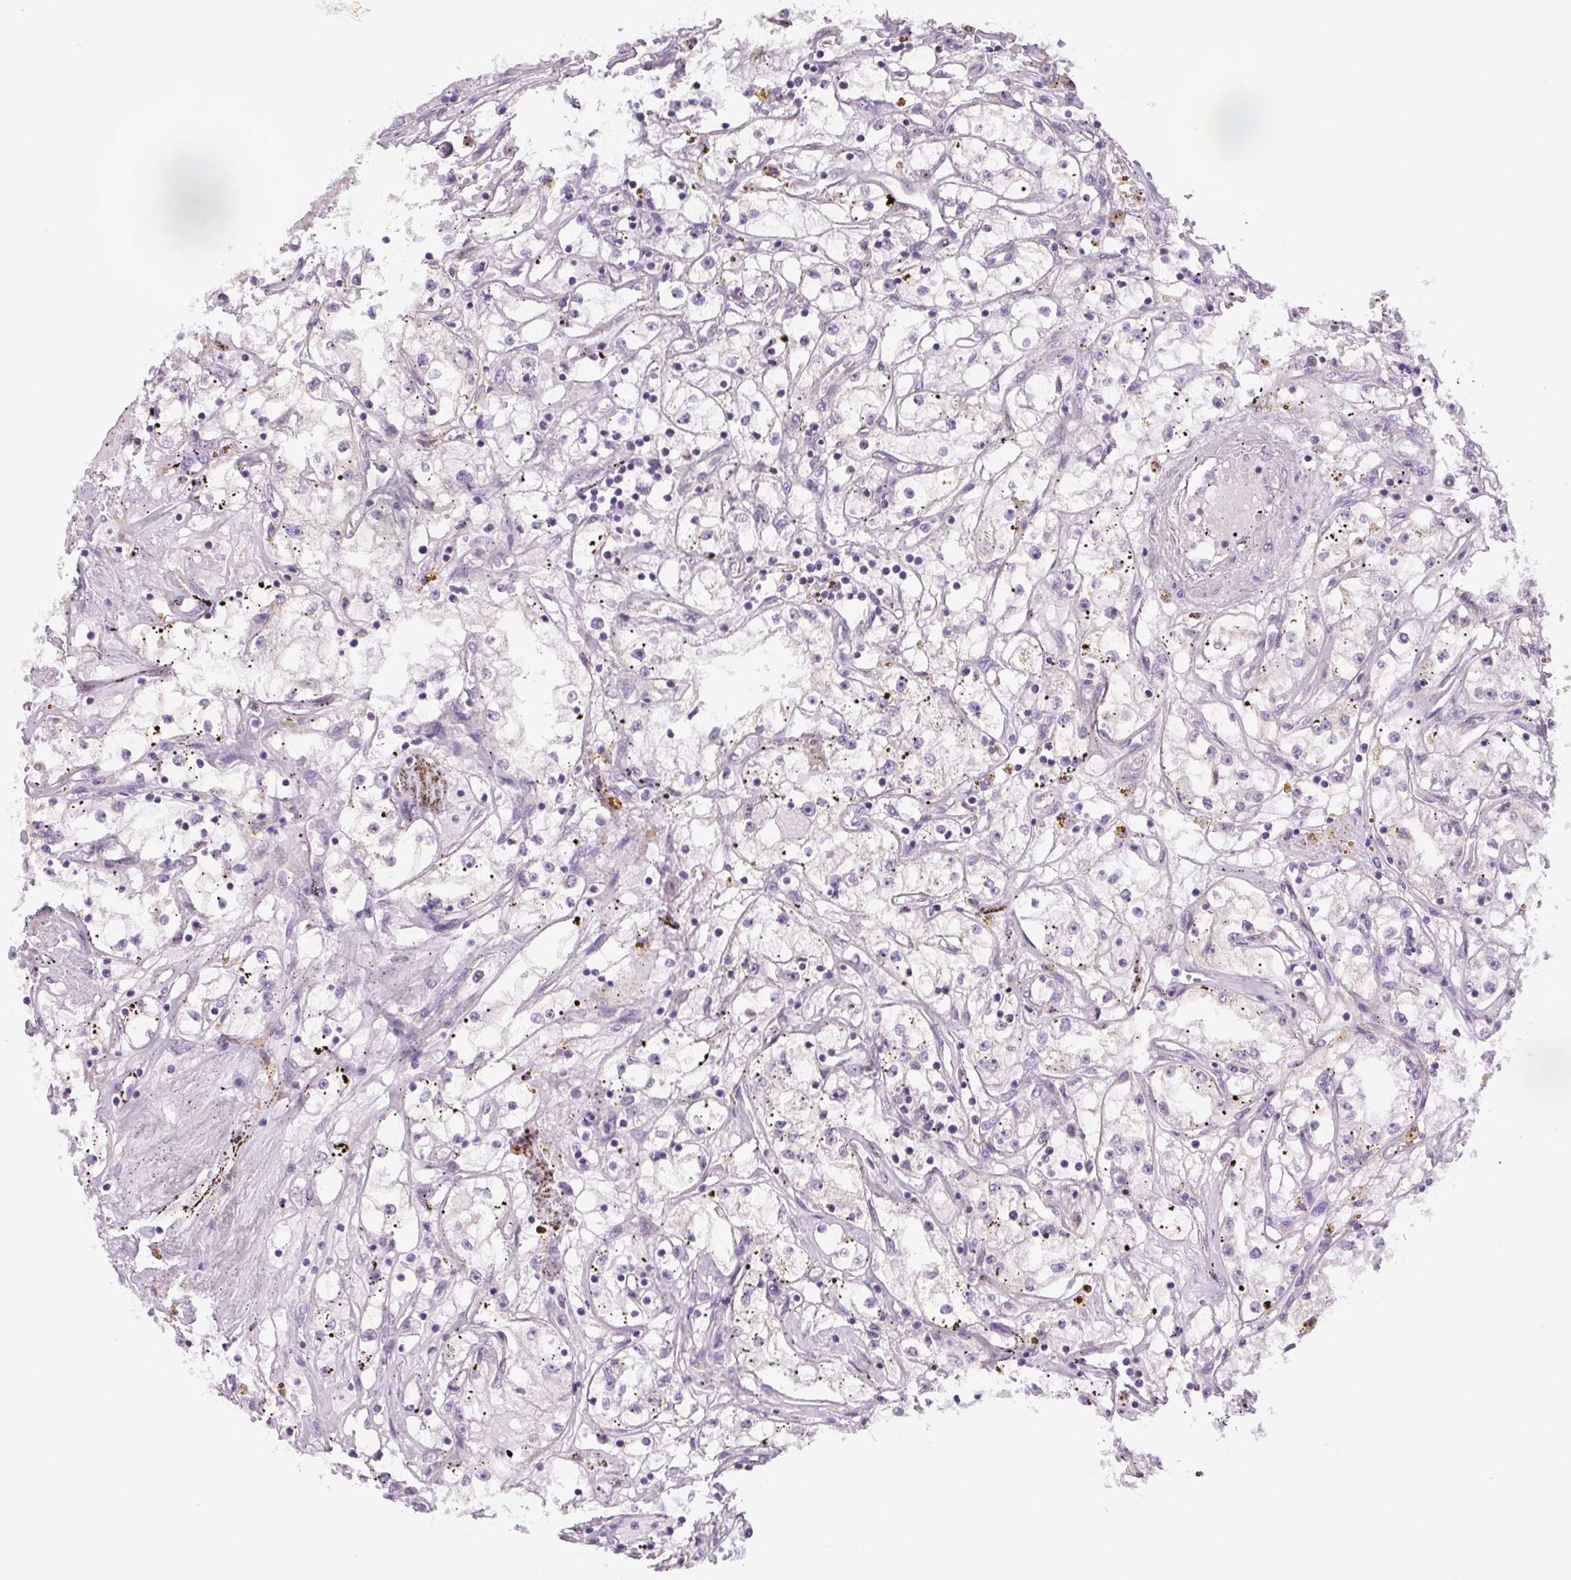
{"staining": {"intensity": "negative", "quantity": "none", "location": "none"}, "tissue": "renal cancer", "cell_type": "Tumor cells", "image_type": "cancer", "snomed": [{"axis": "morphology", "description": "Adenocarcinoma, NOS"}, {"axis": "topography", "description": "Kidney"}], "caption": "Renal adenocarcinoma stained for a protein using immunohistochemistry (IHC) displays no staining tumor cells.", "gene": "UBL3", "patient": {"sex": "male", "age": 56}}